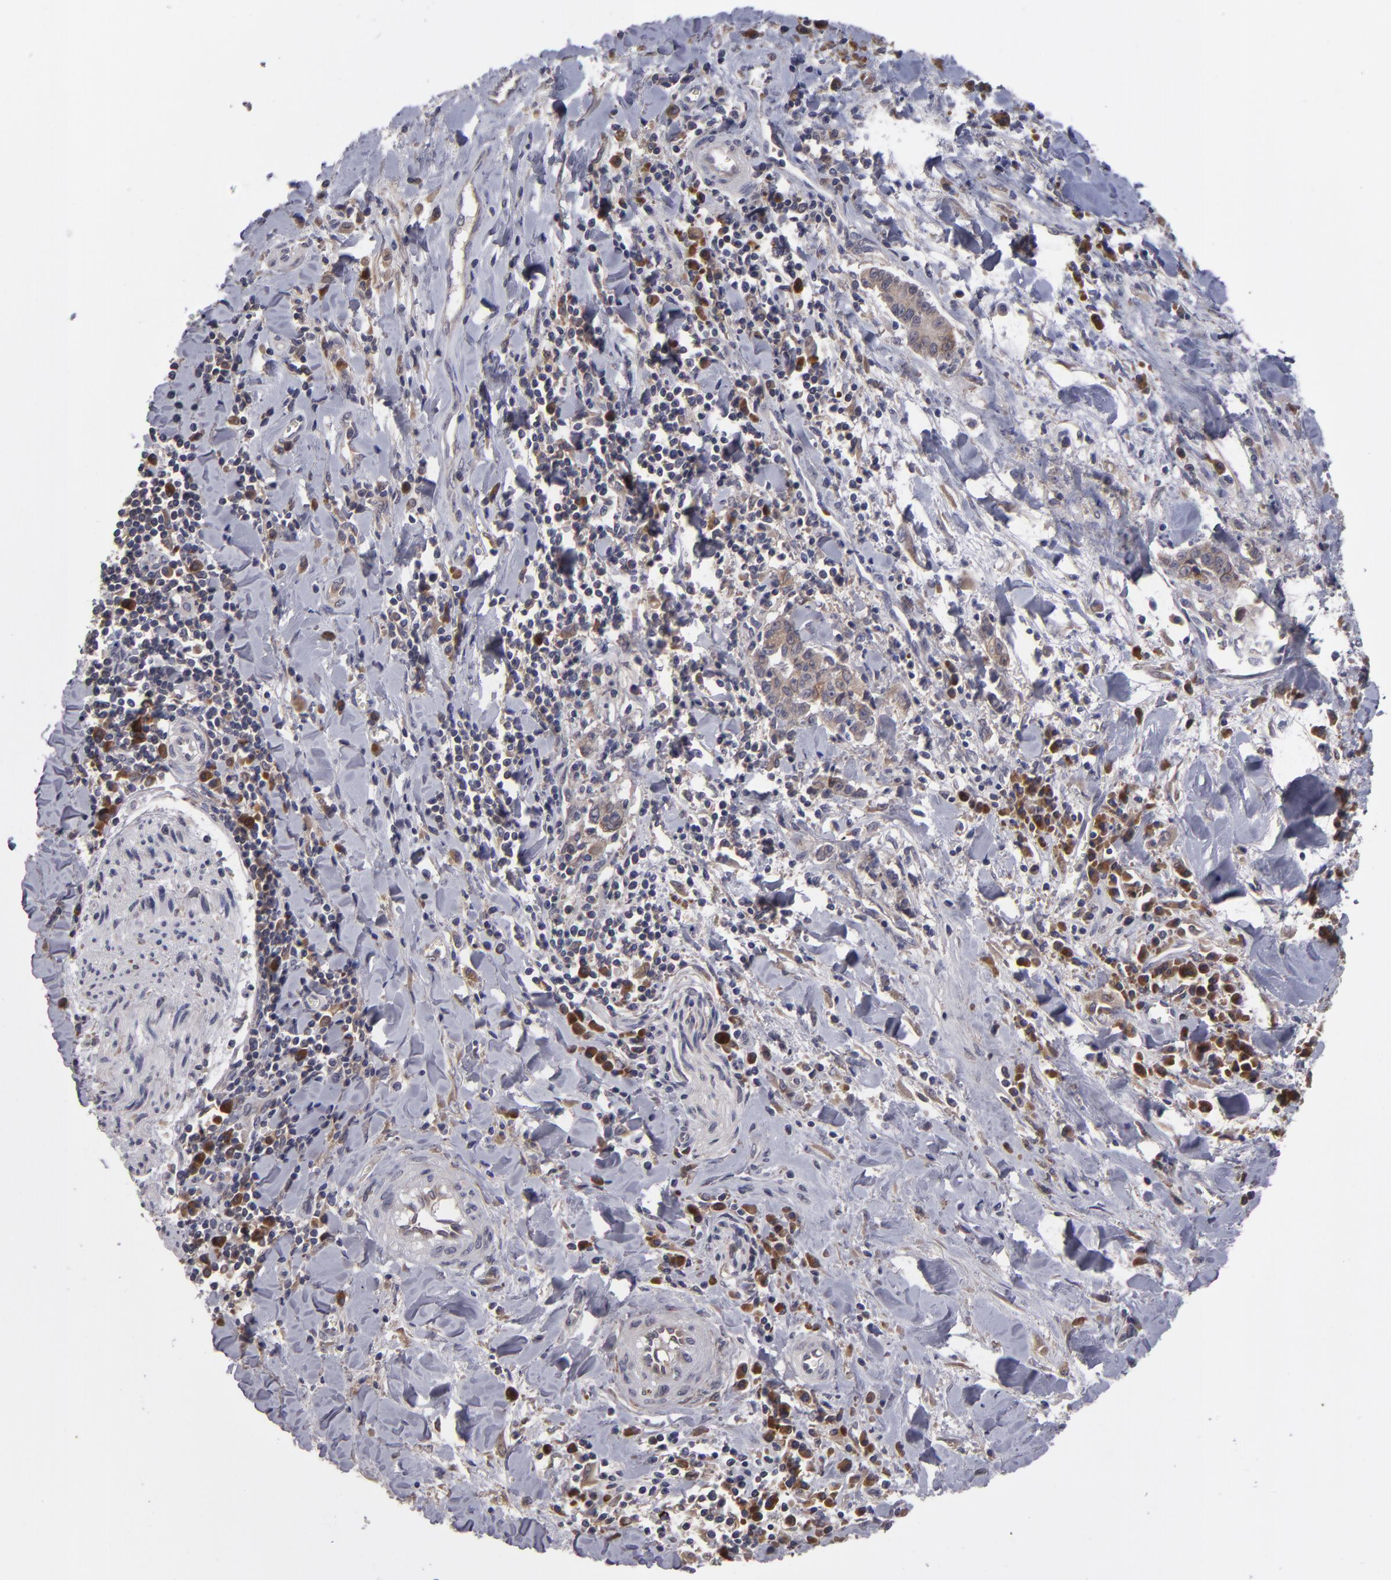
{"staining": {"intensity": "moderate", "quantity": ">75%", "location": "cytoplasmic/membranous"}, "tissue": "liver cancer", "cell_type": "Tumor cells", "image_type": "cancer", "snomed": [{"axis": "morphology", "description": "Cholangiocarcinoma"}, {"axis": "topography", "description": "Liver"}], "caption": "Liver cancer (cholangiocarcinoma) was stained to show a protein in brown. There is medium levels of moderate cytoplasmic/membranous staining in approximately >75% of tumor cells. (brown staining indicates protein expression, while blue staining denotes nuclei).", "gene": "IL12A", "patient": {"sex": "male", "age": 57}}